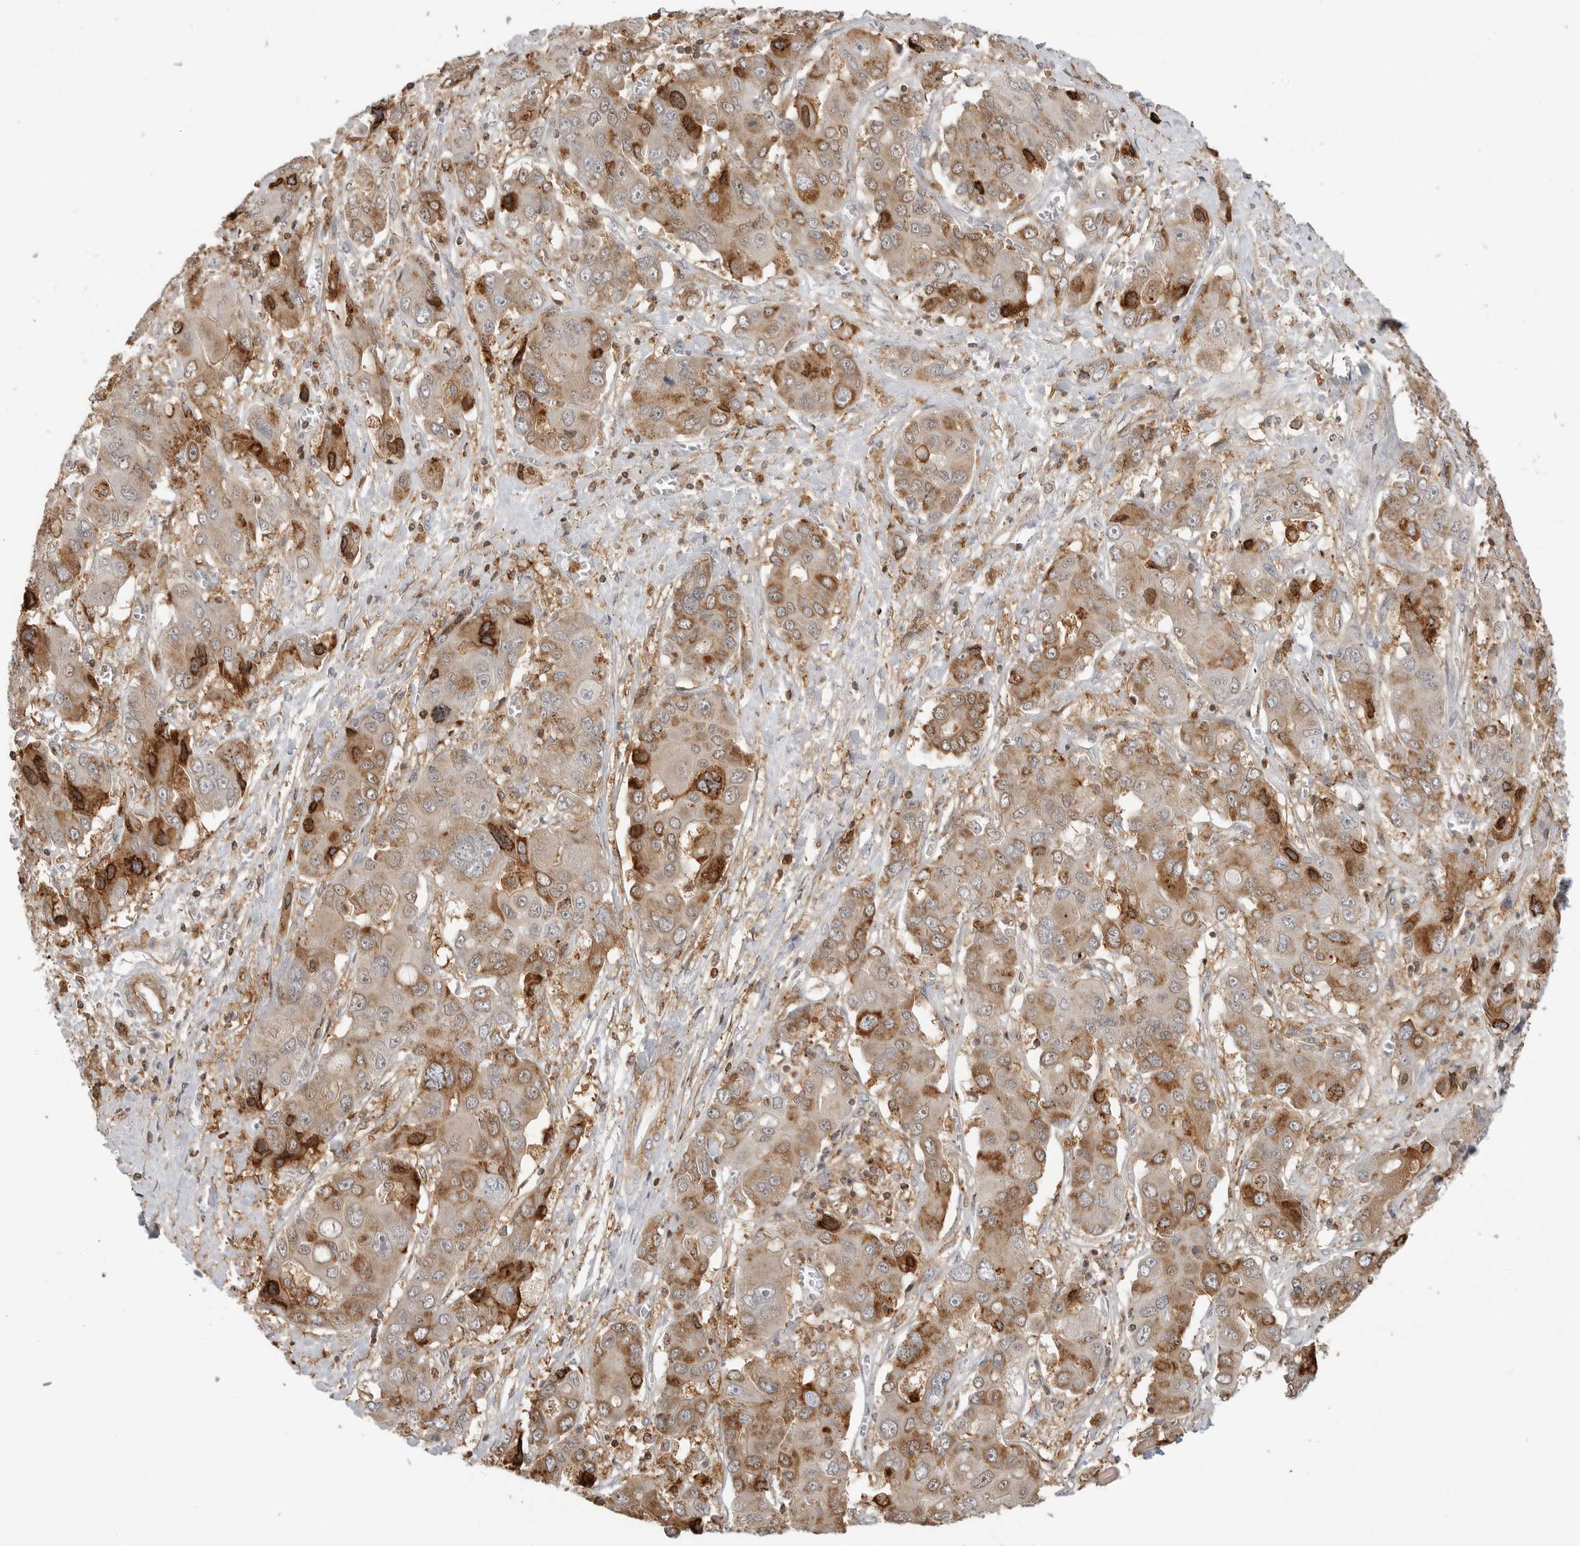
{"staining": {"intensity": "moderate", "quantity": ">75%", "location": "cytoplasmic/membranous"}, "tissue": "liver cancer", "cell_type": "Tumor cells", "image_type": "cancer", "snomed": [{"axis": "morphology", "description": "Cholangiocarcinoma"}, {"axis": "topography", "description": "Liver"}], "caption": "This micrograph demonstrates liver cancer (cholangiocarcinoma) stained with immunohistochemistry to label a protein in brown. The cytoplasmic/membranous of tumor cells show moderate positivity for the protein. Nuclei are counter-stained blue.", "gene": "ANXA11", "patient": {"sex": "male", "age": 67}}